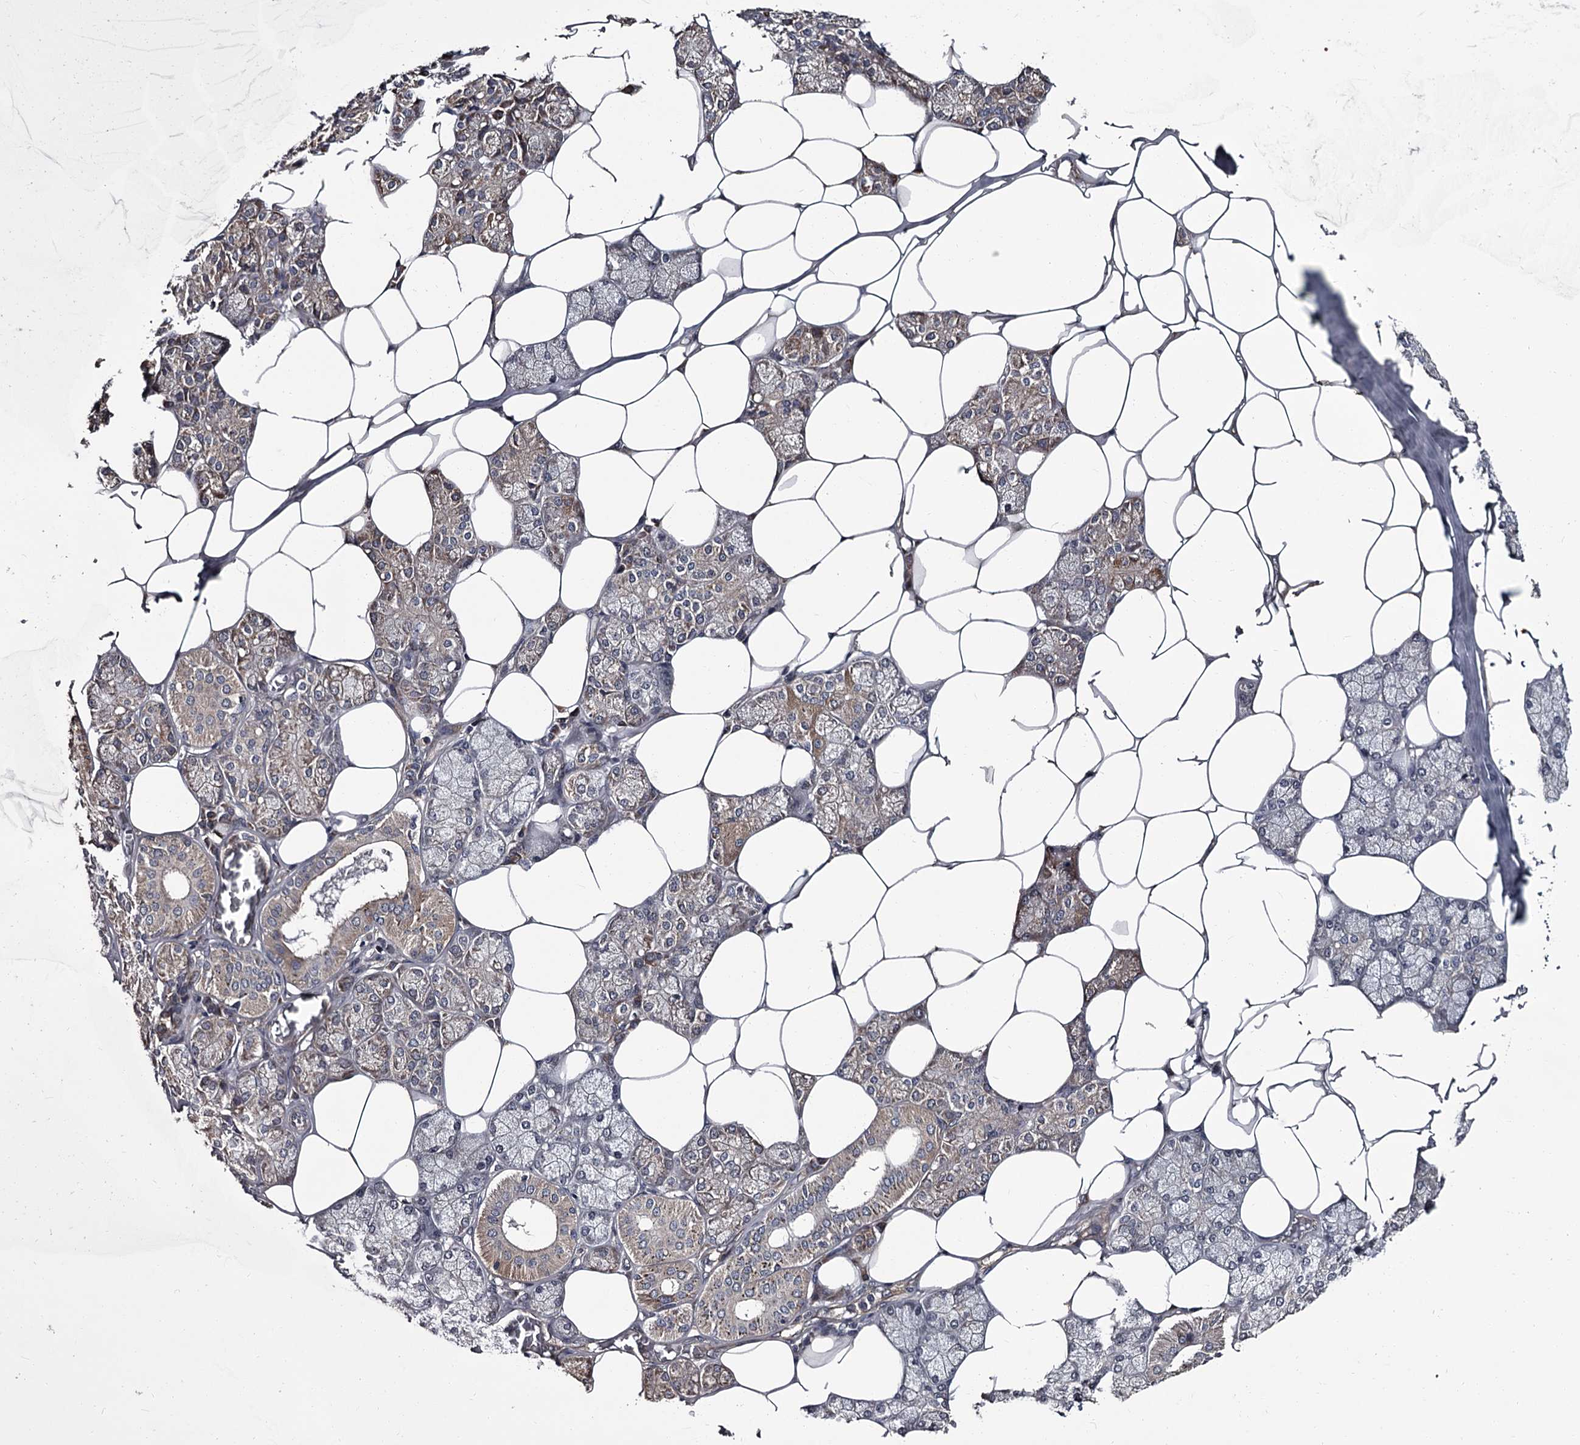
{"staining": {"intensity": "moderate", "quantity": "<25%", "location": "cytoplasmic/membranous"}, "tissue": "salivary gland", "cell_type": "Glandular cells", "image_type": "normal", "snomed": [{"axis": "morphology", "description": "Normal tissue, NOS"}, {"axis": "topography", "description": "Salivary gland"}], "caption": "Protein analysis of benign salivary gland demonstrates moderate cytoplasmic/membranous staining in approximately <25% of glandular cells.", "gene": "CDC42EP2", "patient": {"sex": "male", "age": 62}}